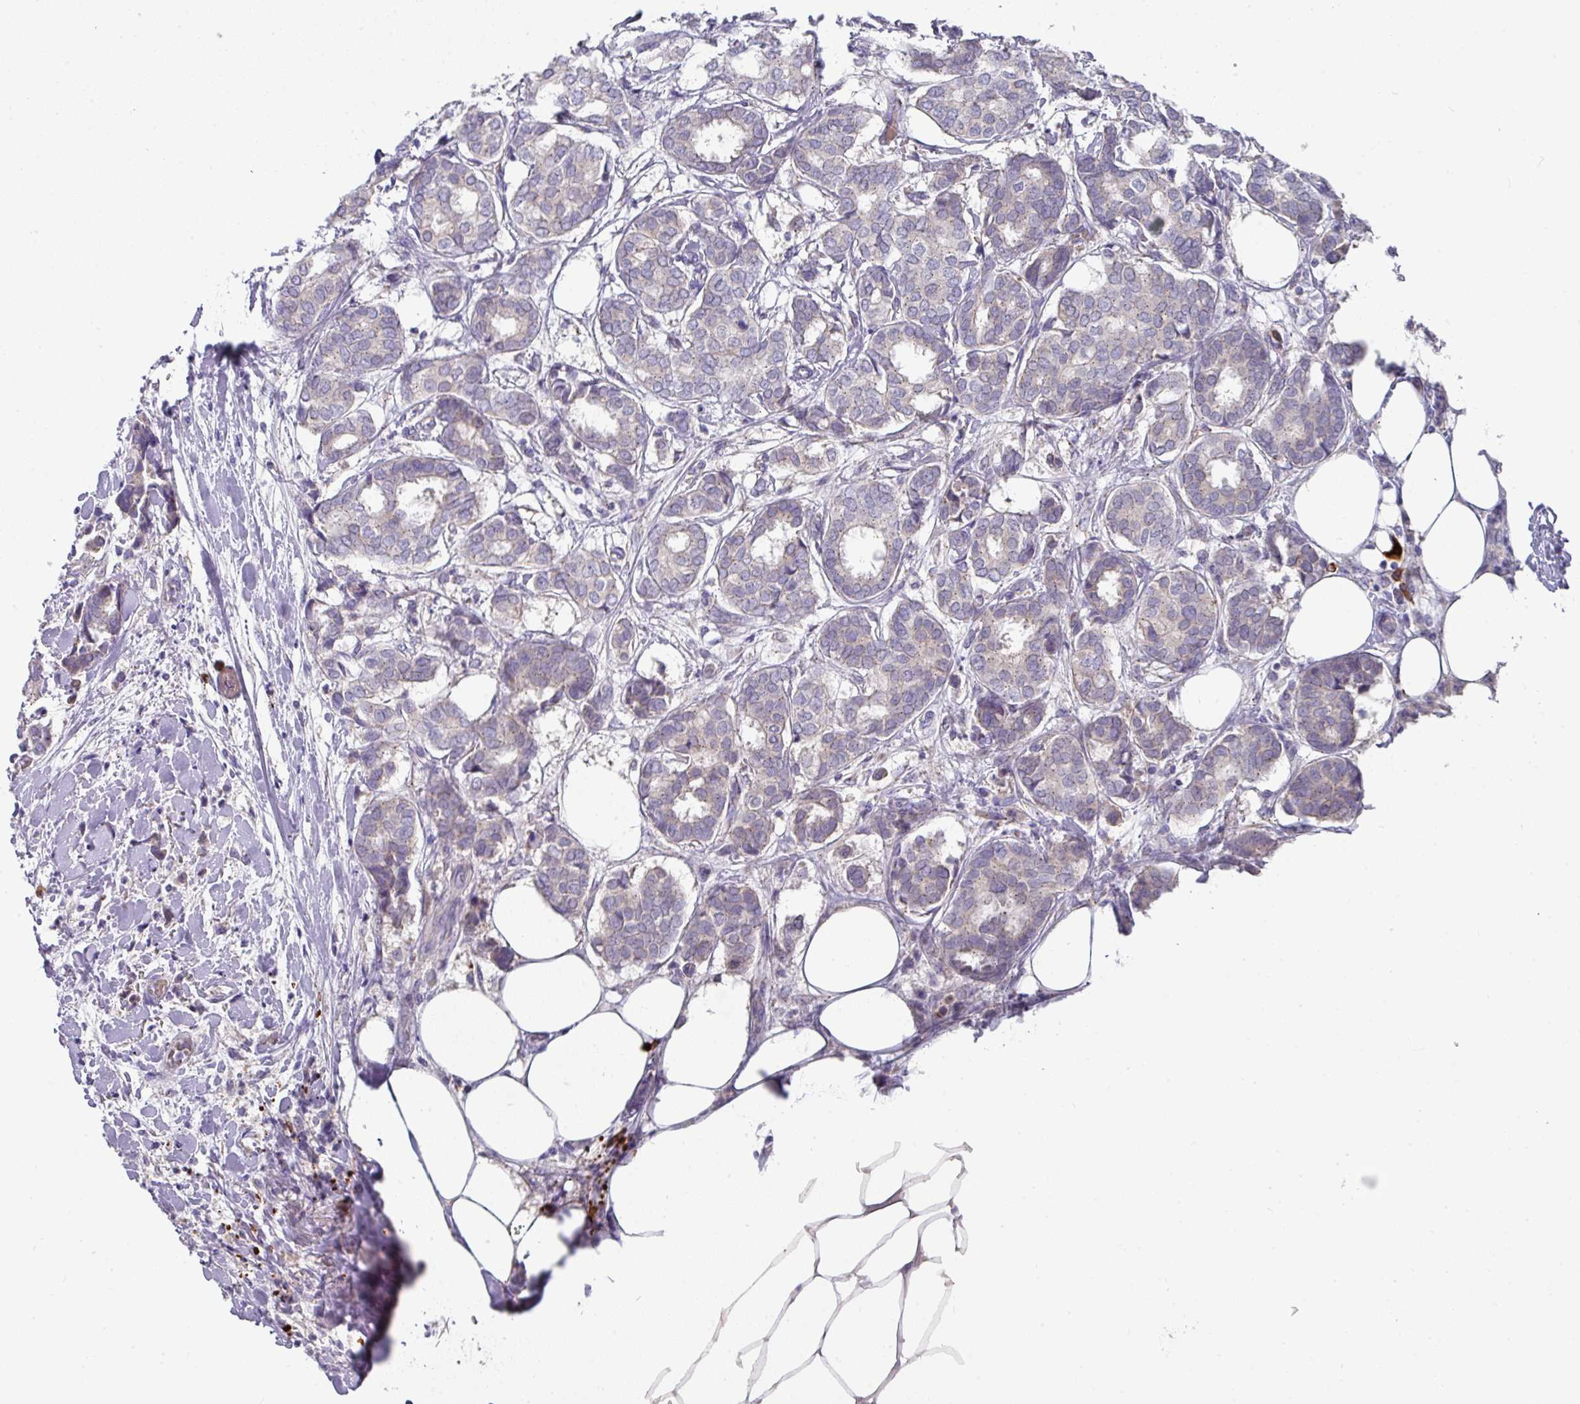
{"staining": {"intensity": "negative", "quantity": "none", "location": "none"}, "tissue": "breast cancer", "cell_type": "Tumor cells", "image_type": "cancer", "snomed": [{"axis": "morphology", "description": "Duct carcinoma"}, {"axis": "topography", "description": "Breast"}], "caption": "Immunohistochemical staining of breast invasive ductal carcinoma shows no significant expression in tumor cells.", "gene": "IL4R", "patient": {"sex": "female", "age": 73}}